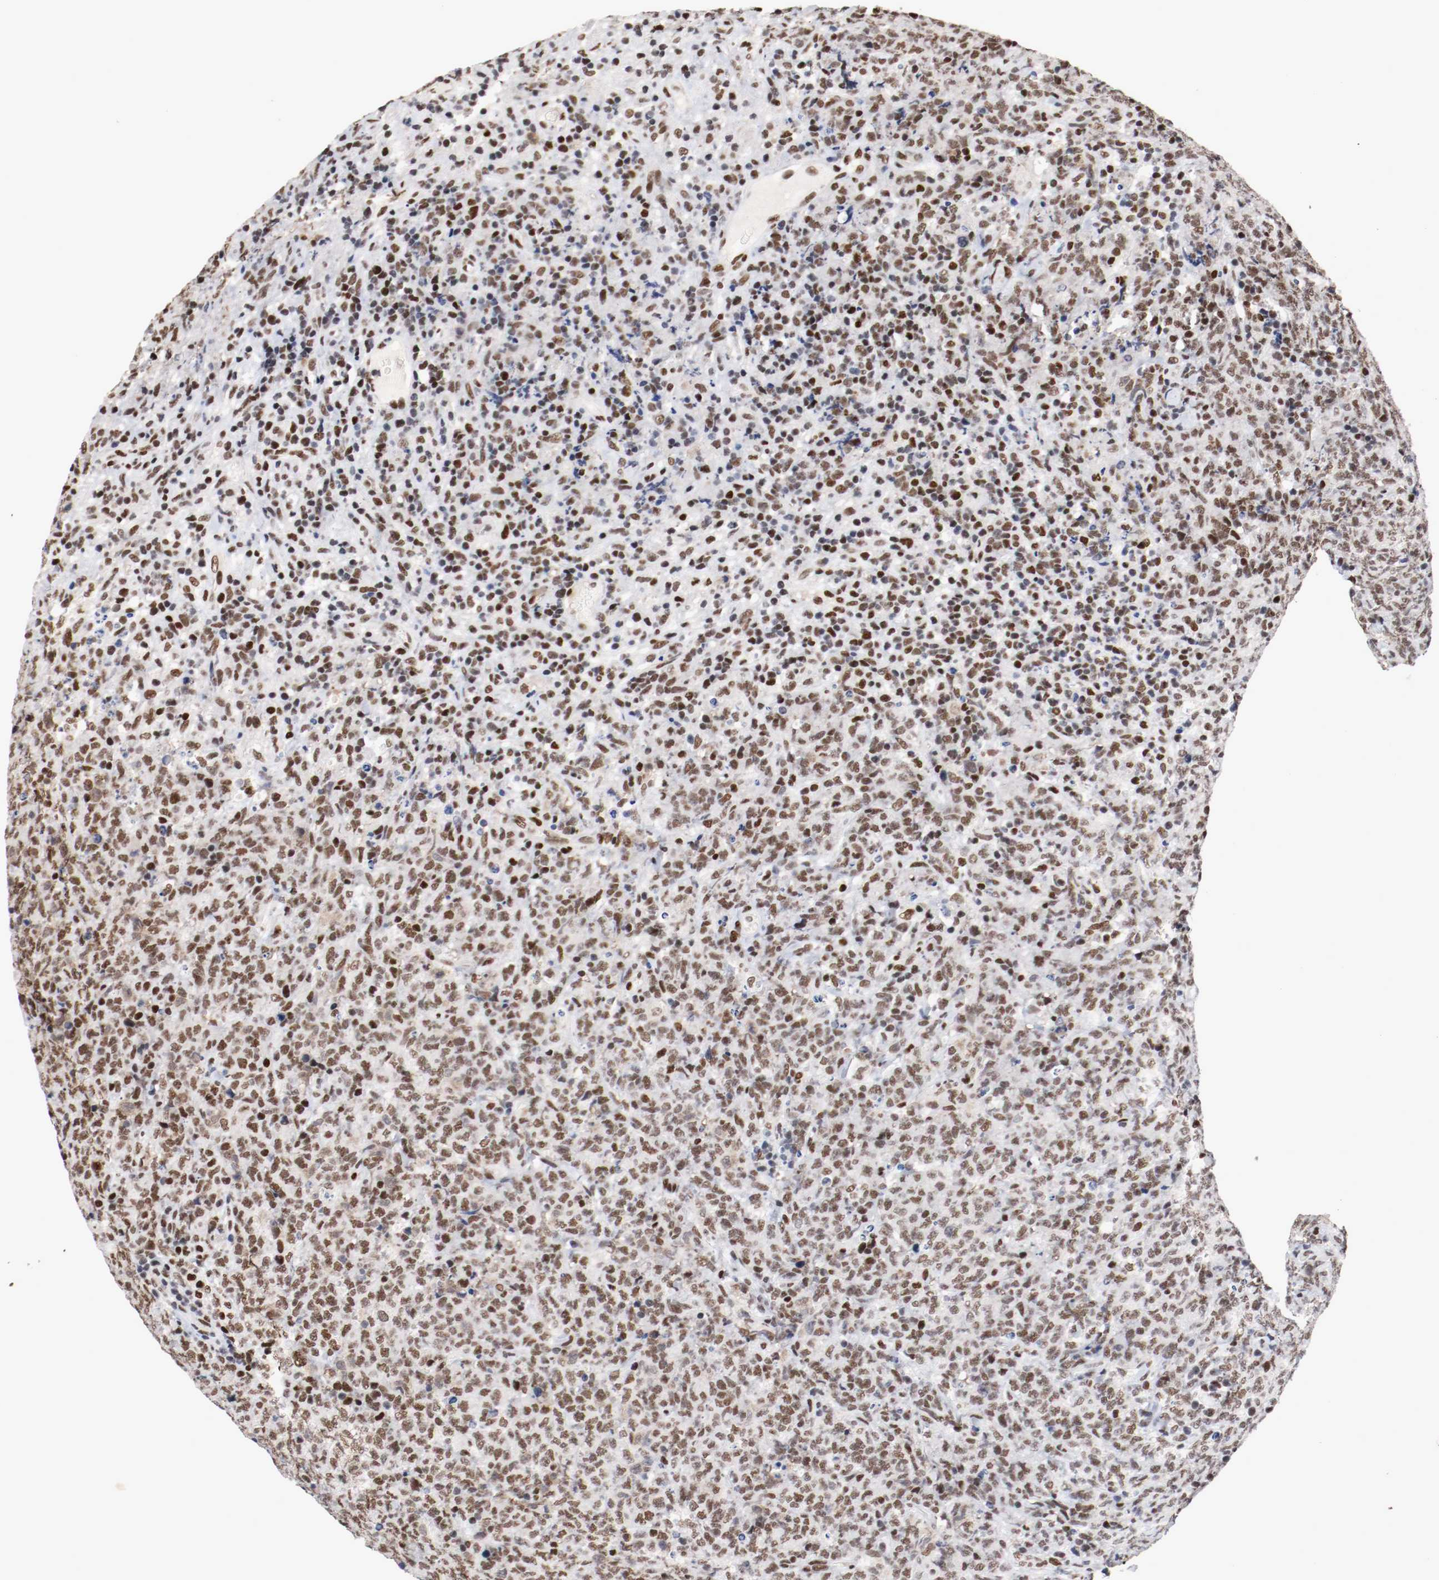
{"staining": {"intensity": "moderate", "quantity": ">75%", "location": "nuclear"}, "tissue": "lymphoma", "cell_type": "Tumor cells", "image_type": "cancer", "snomed": [{"axis": "morphology", "description": "Malignant lymphoma, non-Hodgkin's type, High grade"}, {"axis": "topography", "description": "Tonsil"}], "caption": "This is a histology image of IHC staining of lymphoma, which shows moderate expression in the nuclear of tumor cells.", "gene": "MEF2D", "patient": {"sex": "female", "age": 36}}